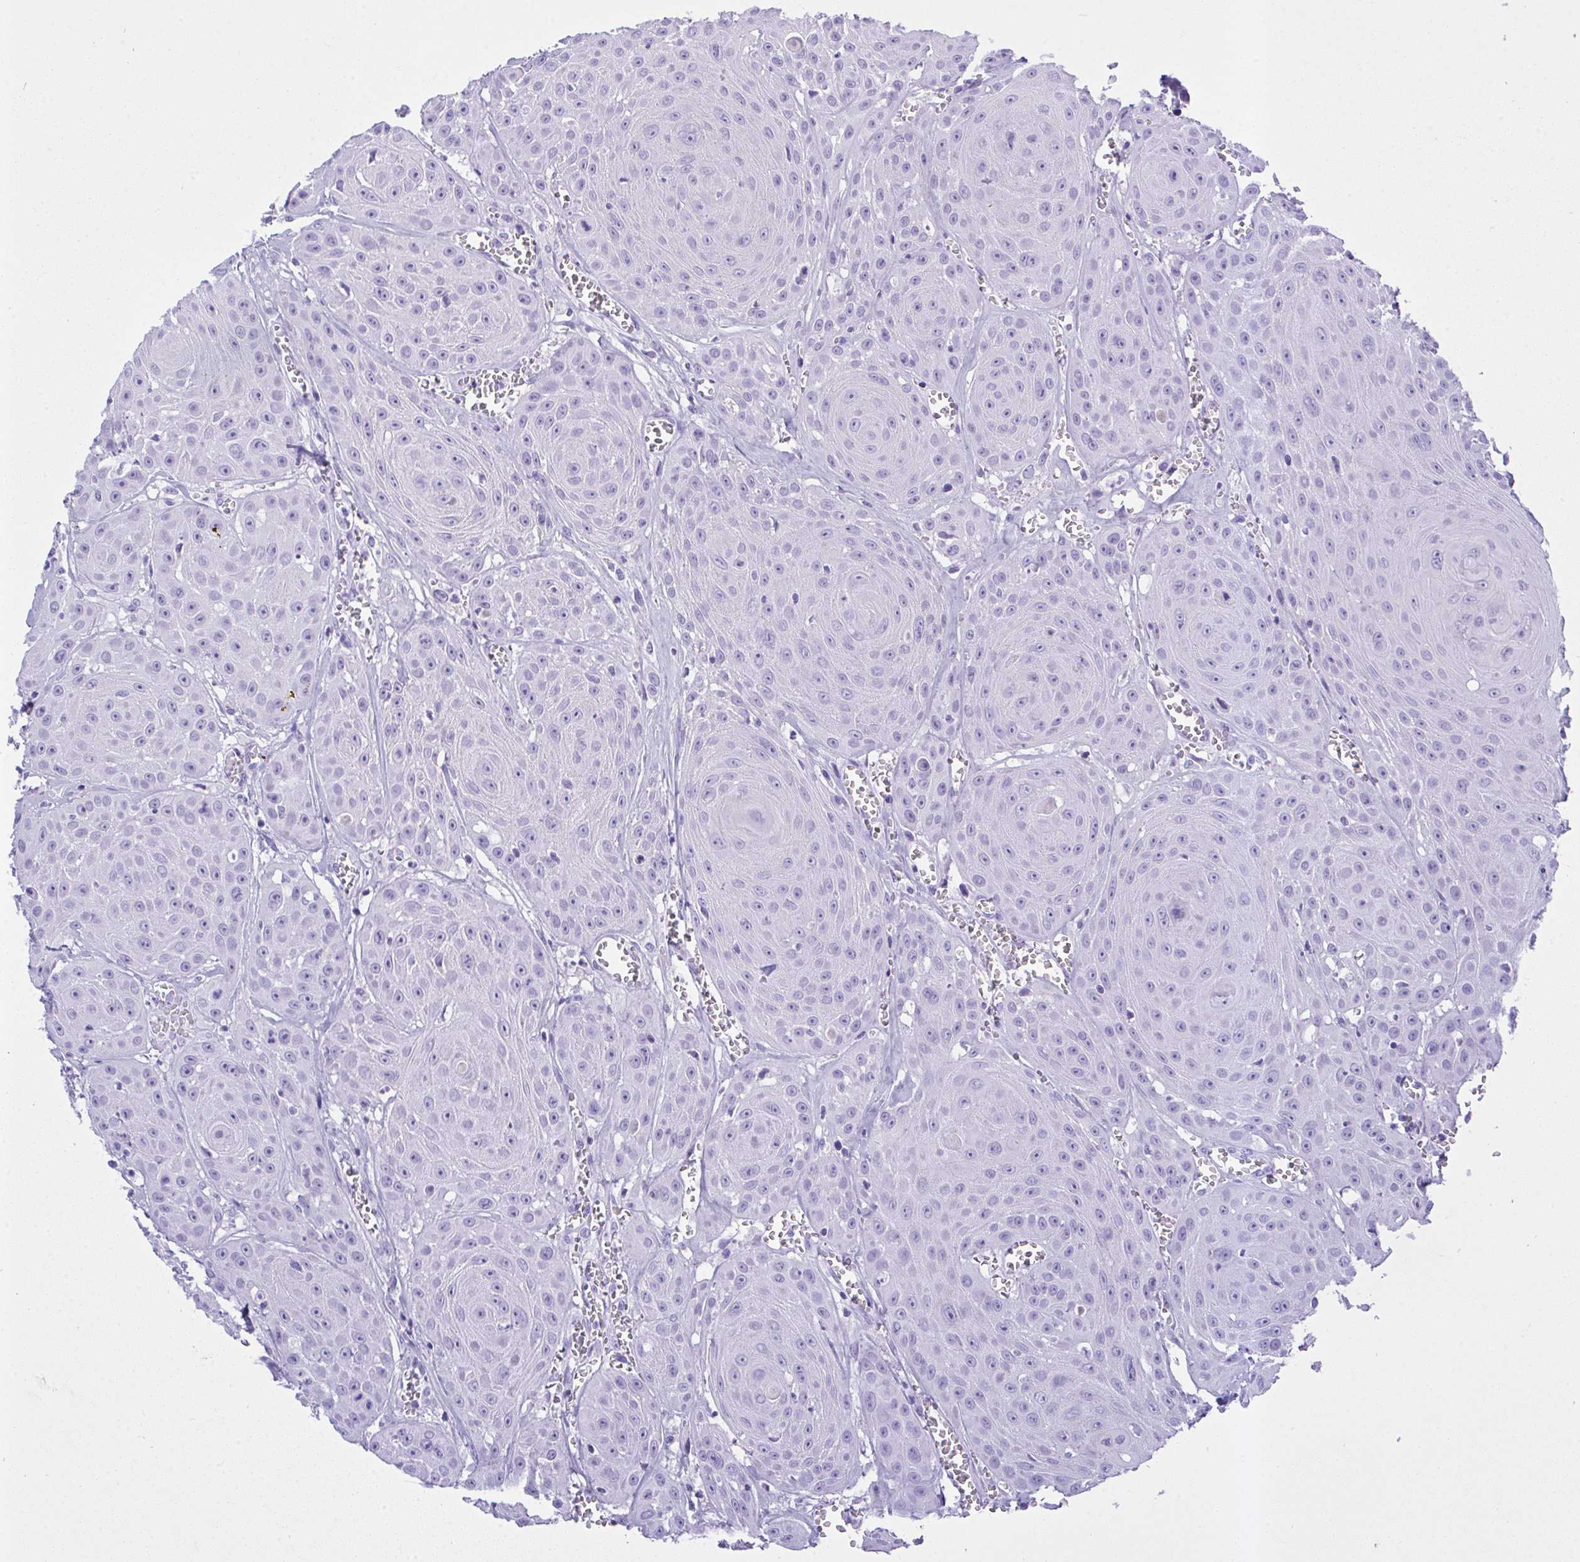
{"staining": {"intensity": "negative", "quantity": "none", "location": "none"}, "tissue": "head and neck cancer", "cell_type": "Tumor cells", "image_type": "cancer", "snomed": [{"axis": "morphology", "description": "Squamous cell carcinoma, NOS"}, {"axis": "topography", "description": "Oral tissue"}, {"axis": "topography", "description": "Head-Neck"}], "caption": "Immunohistochemistry micrograph of neoplastic tissue: human squamous cell carcinoma (head and neck) stained with DAB (3,3'-diaminobenzidine) exhibits no significant protein positivity in tumor cells.", "gene": "AKR1D1", "patient": {"sex": "male", "age": 81}}